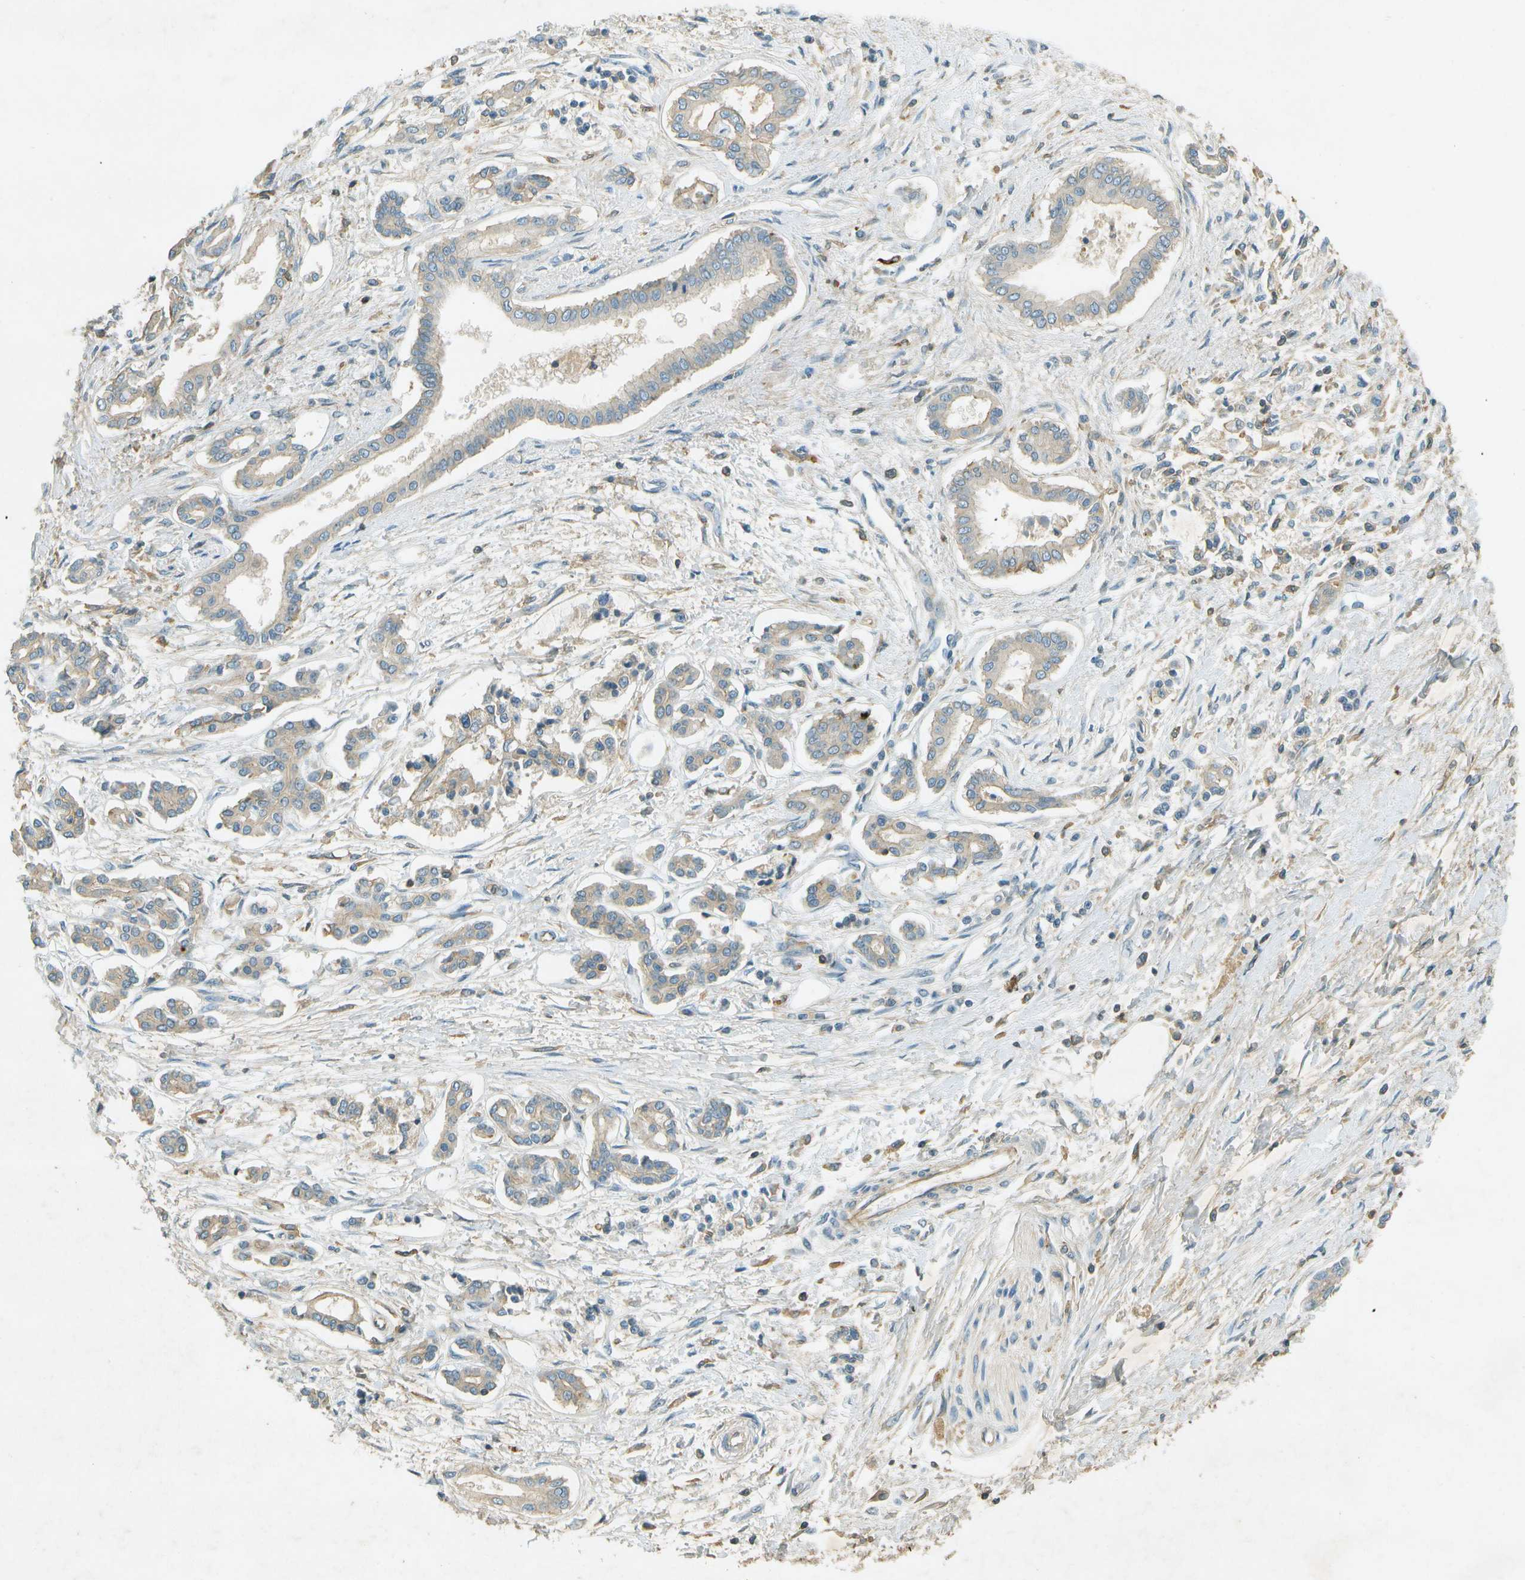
{"staining": {"intensity": "weak", "quantity": "<25%", "location": "cytoplasmic/membranous"}, "tissue": "pancreatic cancer", "cell_type": "Tumor cells", "image_type": "cancer", "snomed": [{"axis": "morphology", "description": "Adenocarcinoma, NOS"}, {"axis": "topography", "description": "Pancreas"}], "caption": "An immunohistochemistry (IHC) micrograph of pancreatic cancer is shown. There is no staining in tumor cells of pancreatic cancer.", "gene": "NUDT4", "patient": {"sex": "male", "age": 56}}